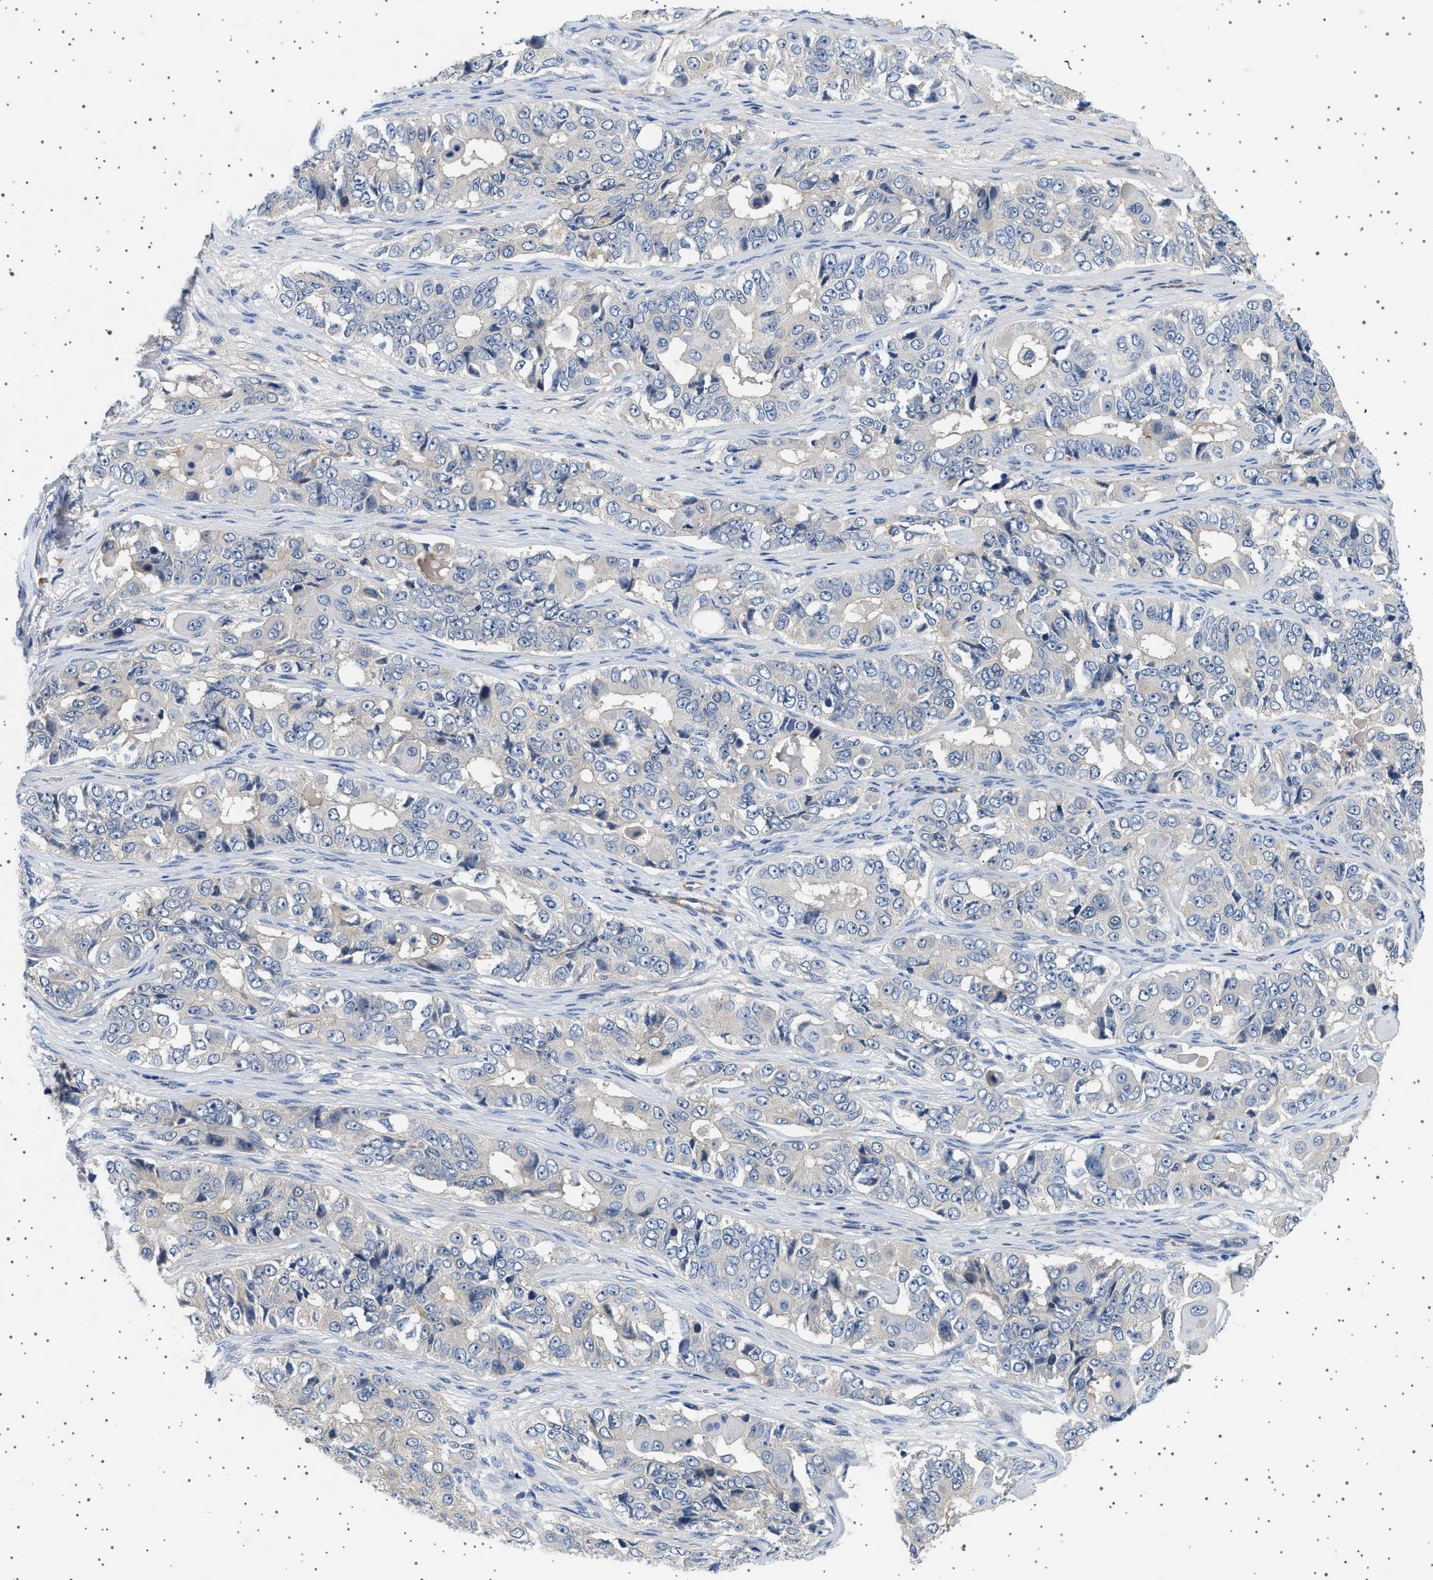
{"staining": {"intensity": "negative", "quantity": "none", "location": "none"}, "tissue": "ovarian cancer", "cell_type": "Tumor cells", "image_type": "cancer", "snomed": [{"axis": "morphology", "description": "Carcinoma, endometroid"}, {"axis": "topography", "description": "Ovary"}], "caption": "Ovarian cancer (endometroid carcinoma) was stained to show a protein in brown. There is no significant expression in tumor cells.", "gene": "PLPP6", "patient": {"sex": "female", "age": 51}}